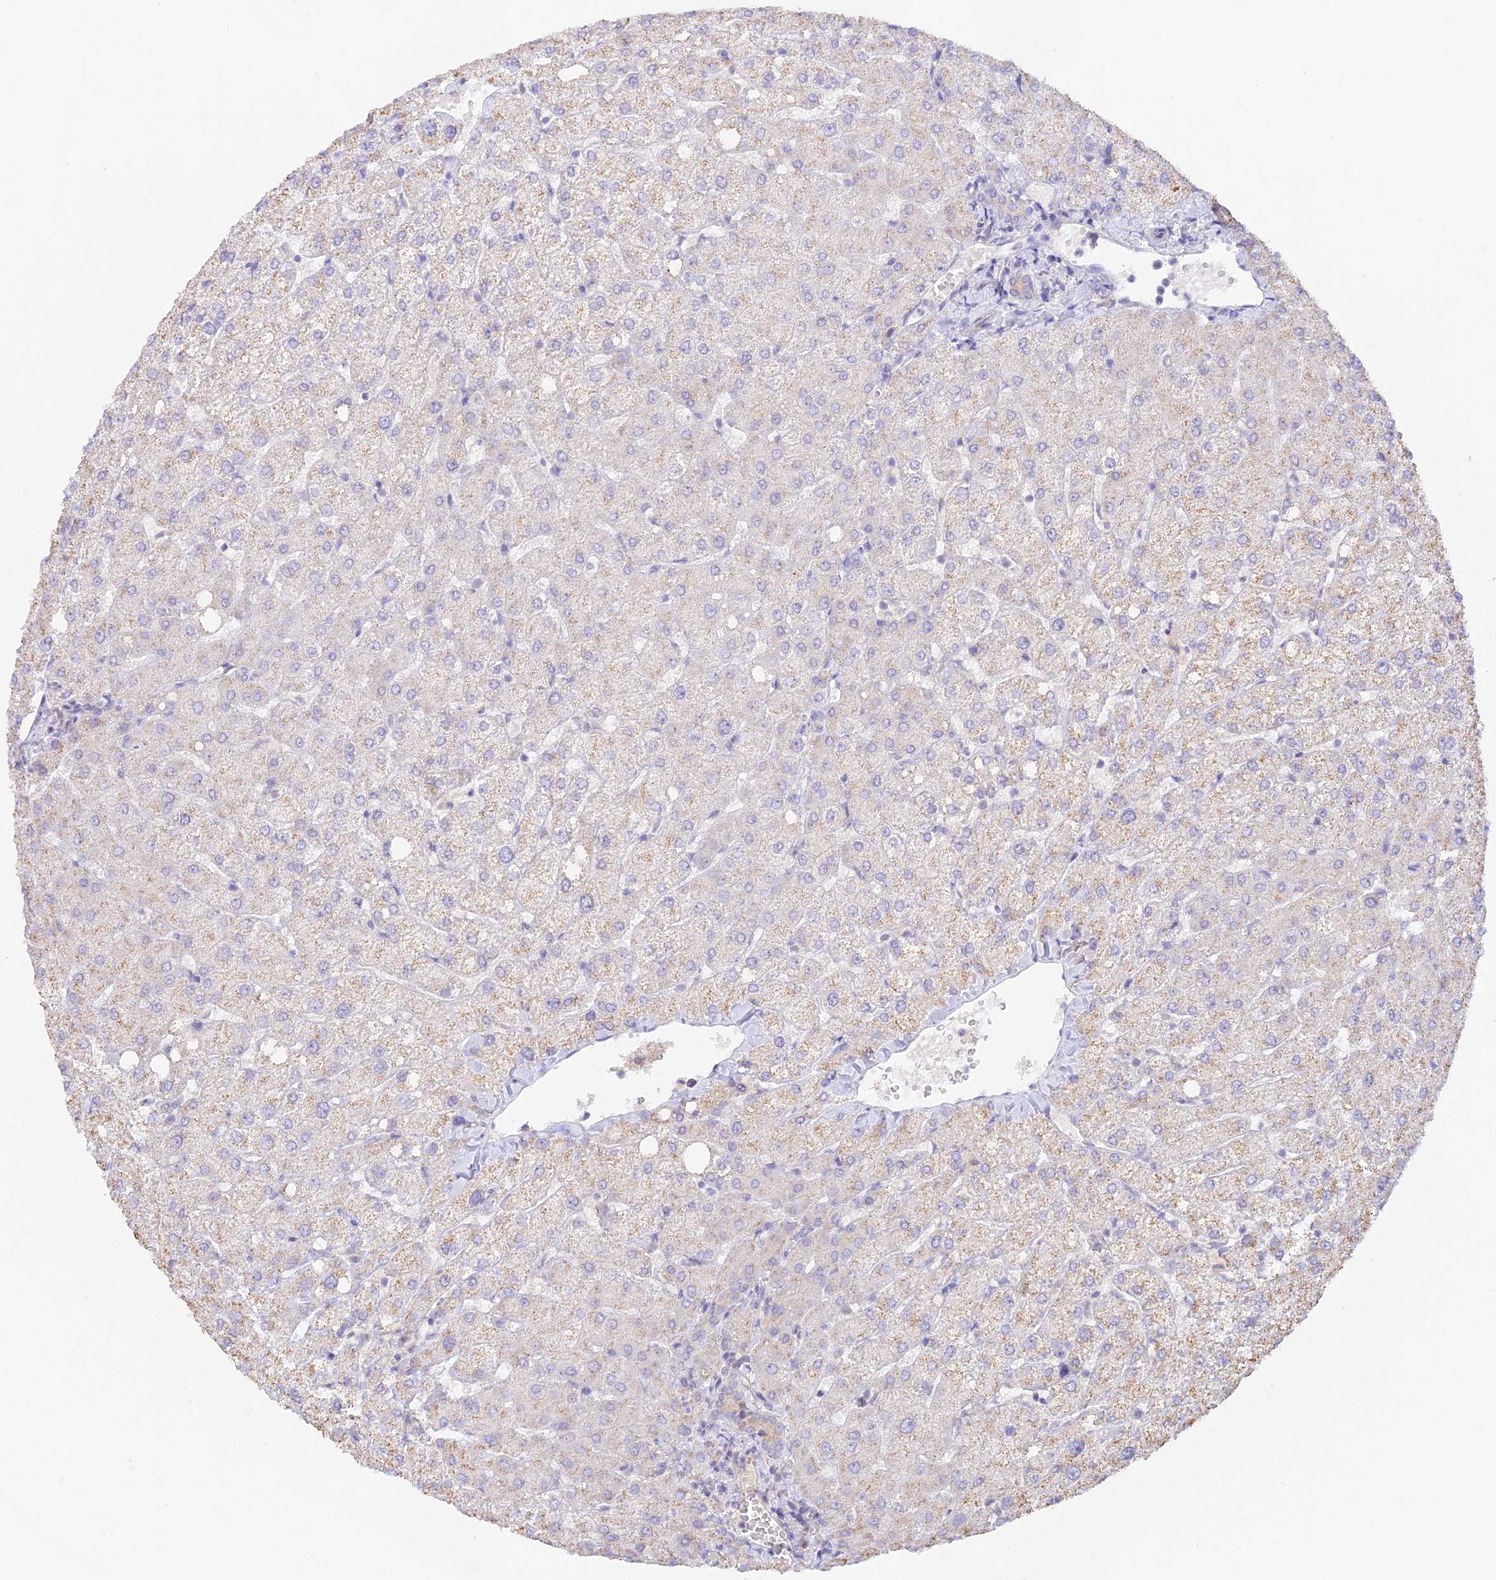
{"staining": {"intensity": "moderate", "quantity": "<25%", "location": "cytoplasmic/membranous"}, "tissue": "liver", "cell_type": "Cholangiocytes", "image_type": "normal", "snomed": [{"axis": "morphology", "description": "Normal tissue, NOS"}, {"axis": "topography", "description": "Liver"}], "caption": "High-magnification brightfield microscopy of unremarkable liver stained with DAB (3,3'-diaminobenzidine) (brown) and counterstained with hematoxylin (blue). cholangiocytes exhibit moderate cytoplasmic/membranous staining is identified in about<25% of cells. The protein is stained brown, and the nuclei are stained in blue (DAB (3,3'-diaminobenzidine) IHC with brightfield microscopy, high magnification).", "gene": "CAMSAP3", "patient": {"sex": "female", "age": 54}}